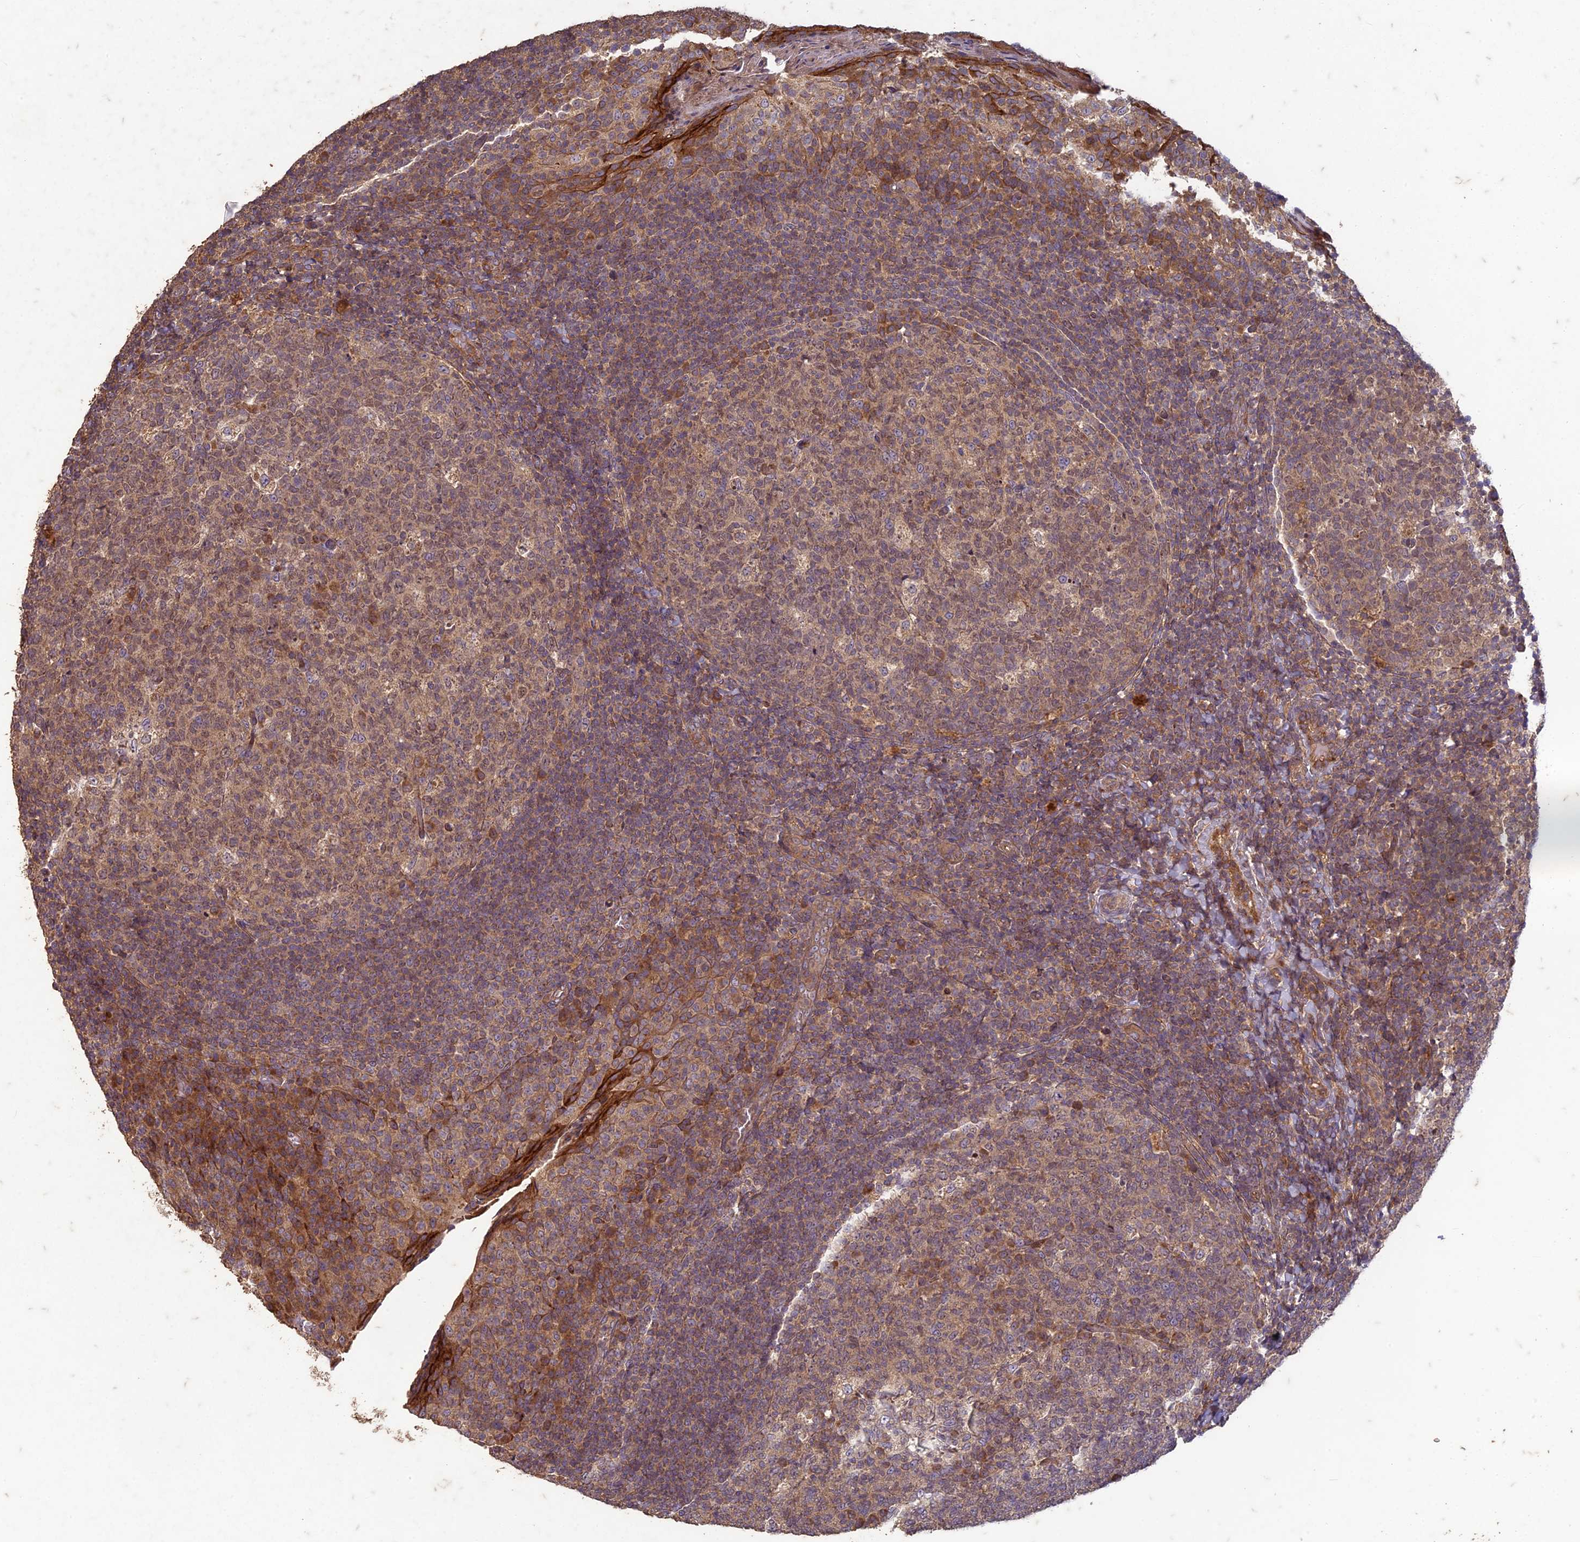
{"staining": {"intensity": "weak", "quantity": "25%-75%", "location": "cytoplasmic/membranous"}, "tissue": "tonsil", "cell_type": "Germinal center cells", "image_type": "normal", "snomed": [{"axis": "morphology", "description": "Normal tissue, NOS"}, {"axis": "topography", "description": "Tonsil"}], "caption": "Benign tonsil exhibits weak cytoplasmic/membranous staining in about 25%-75% of germinal center cells, visualized by immunohistochemistry. The staining was performed using DAB to visualize the protein expression in brown, while the nuclei were stained in blue with hematoxylin (Magnification: 20x).", "gene": "TCF25", "patient": {"sex": "female", "age": 19}}